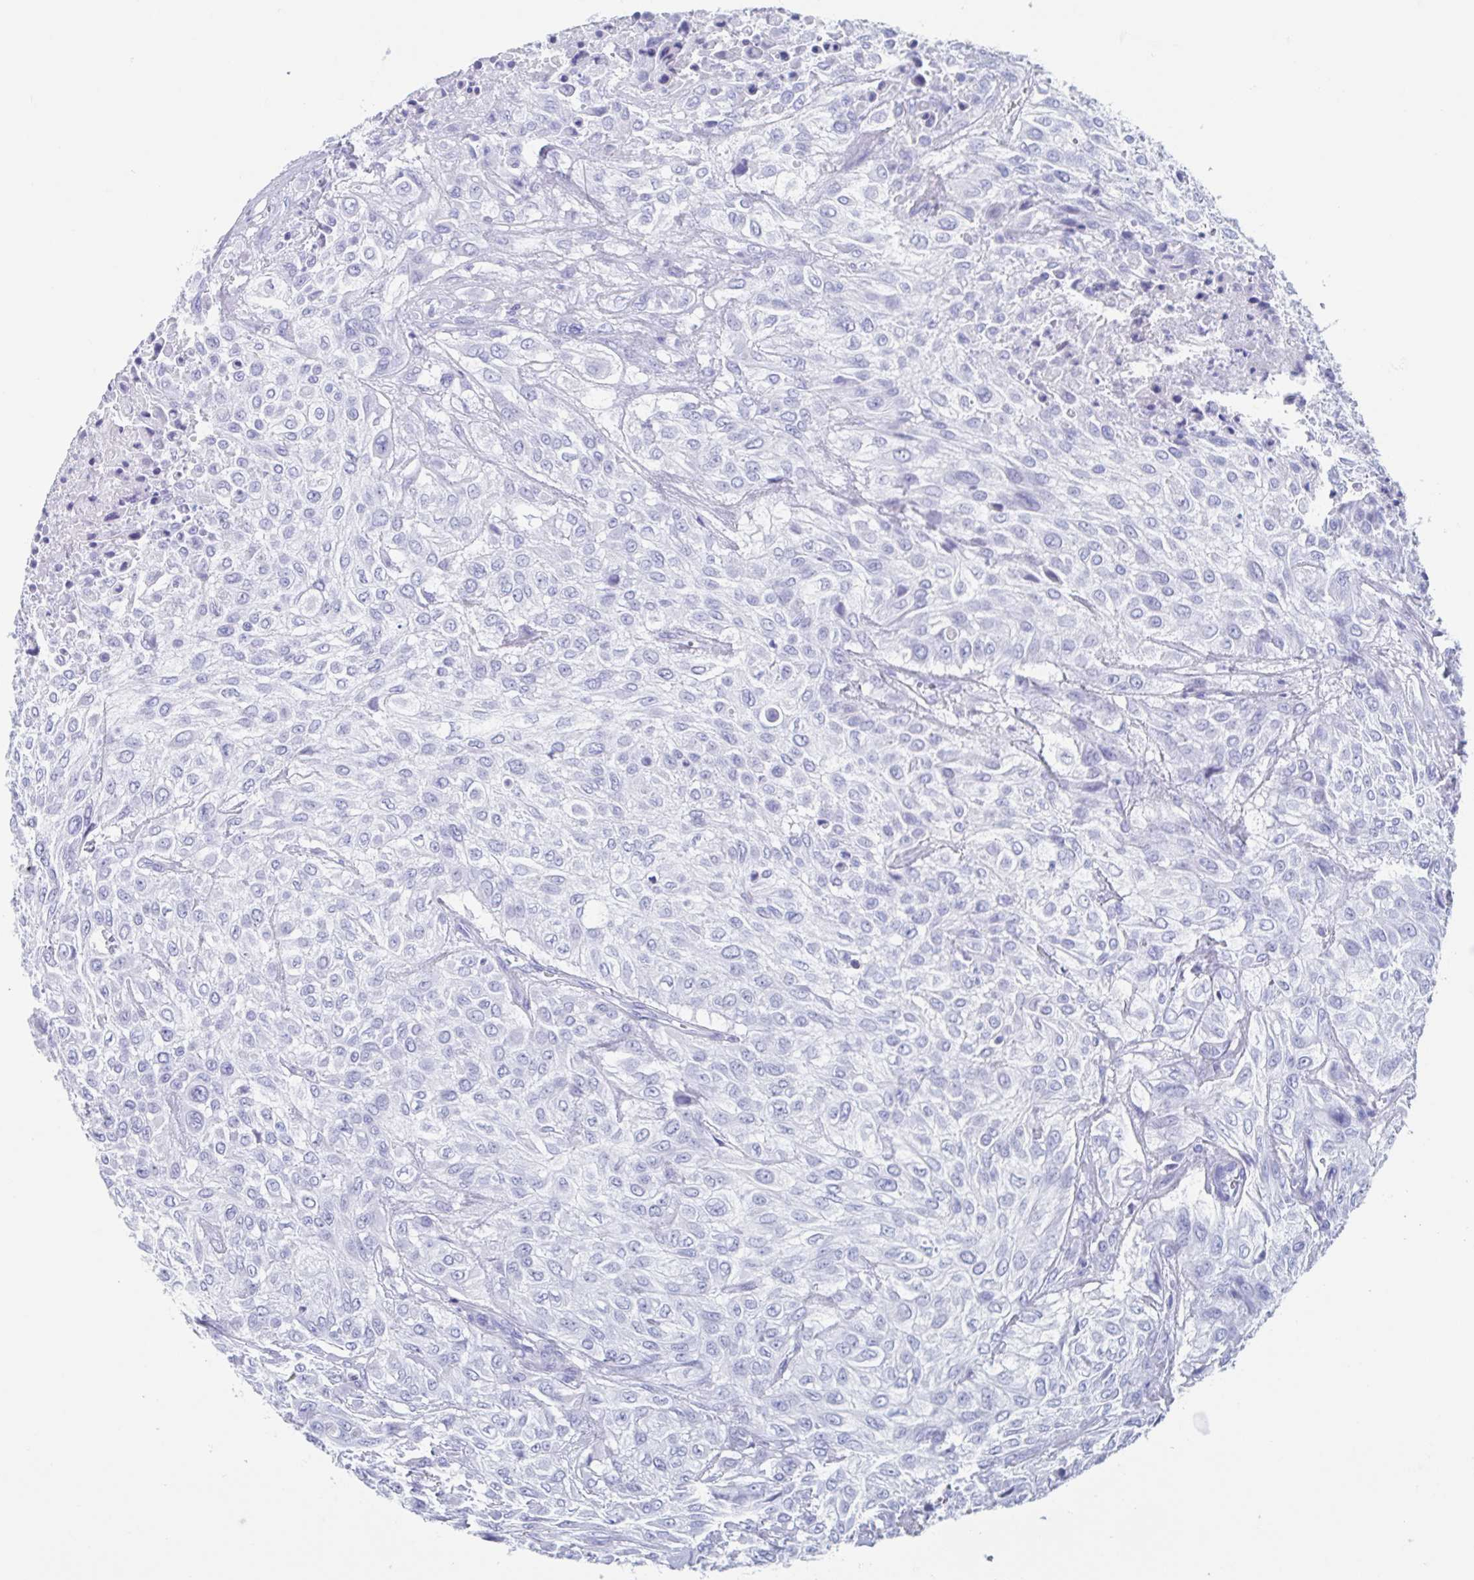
{"staining": {"intensity": "negative", "quantity": "none", "location": "none"}, "tissue": "urothelial cancer", "cell_type": "Tumor cells", "image_type": "cancer", "snomed": [{"axis": "morphology", "description": "Urothelial carcinoma, High grade"}, {"axis": "topography", "description": "Urinary bladder"}], "caption": "A histopathology image of high-grade urothelial carcinoma stained for a protein shows no brown staining in tumor cells.", "gene": "HDGFL1", "patient": {"sex": "male", "age": 57}}